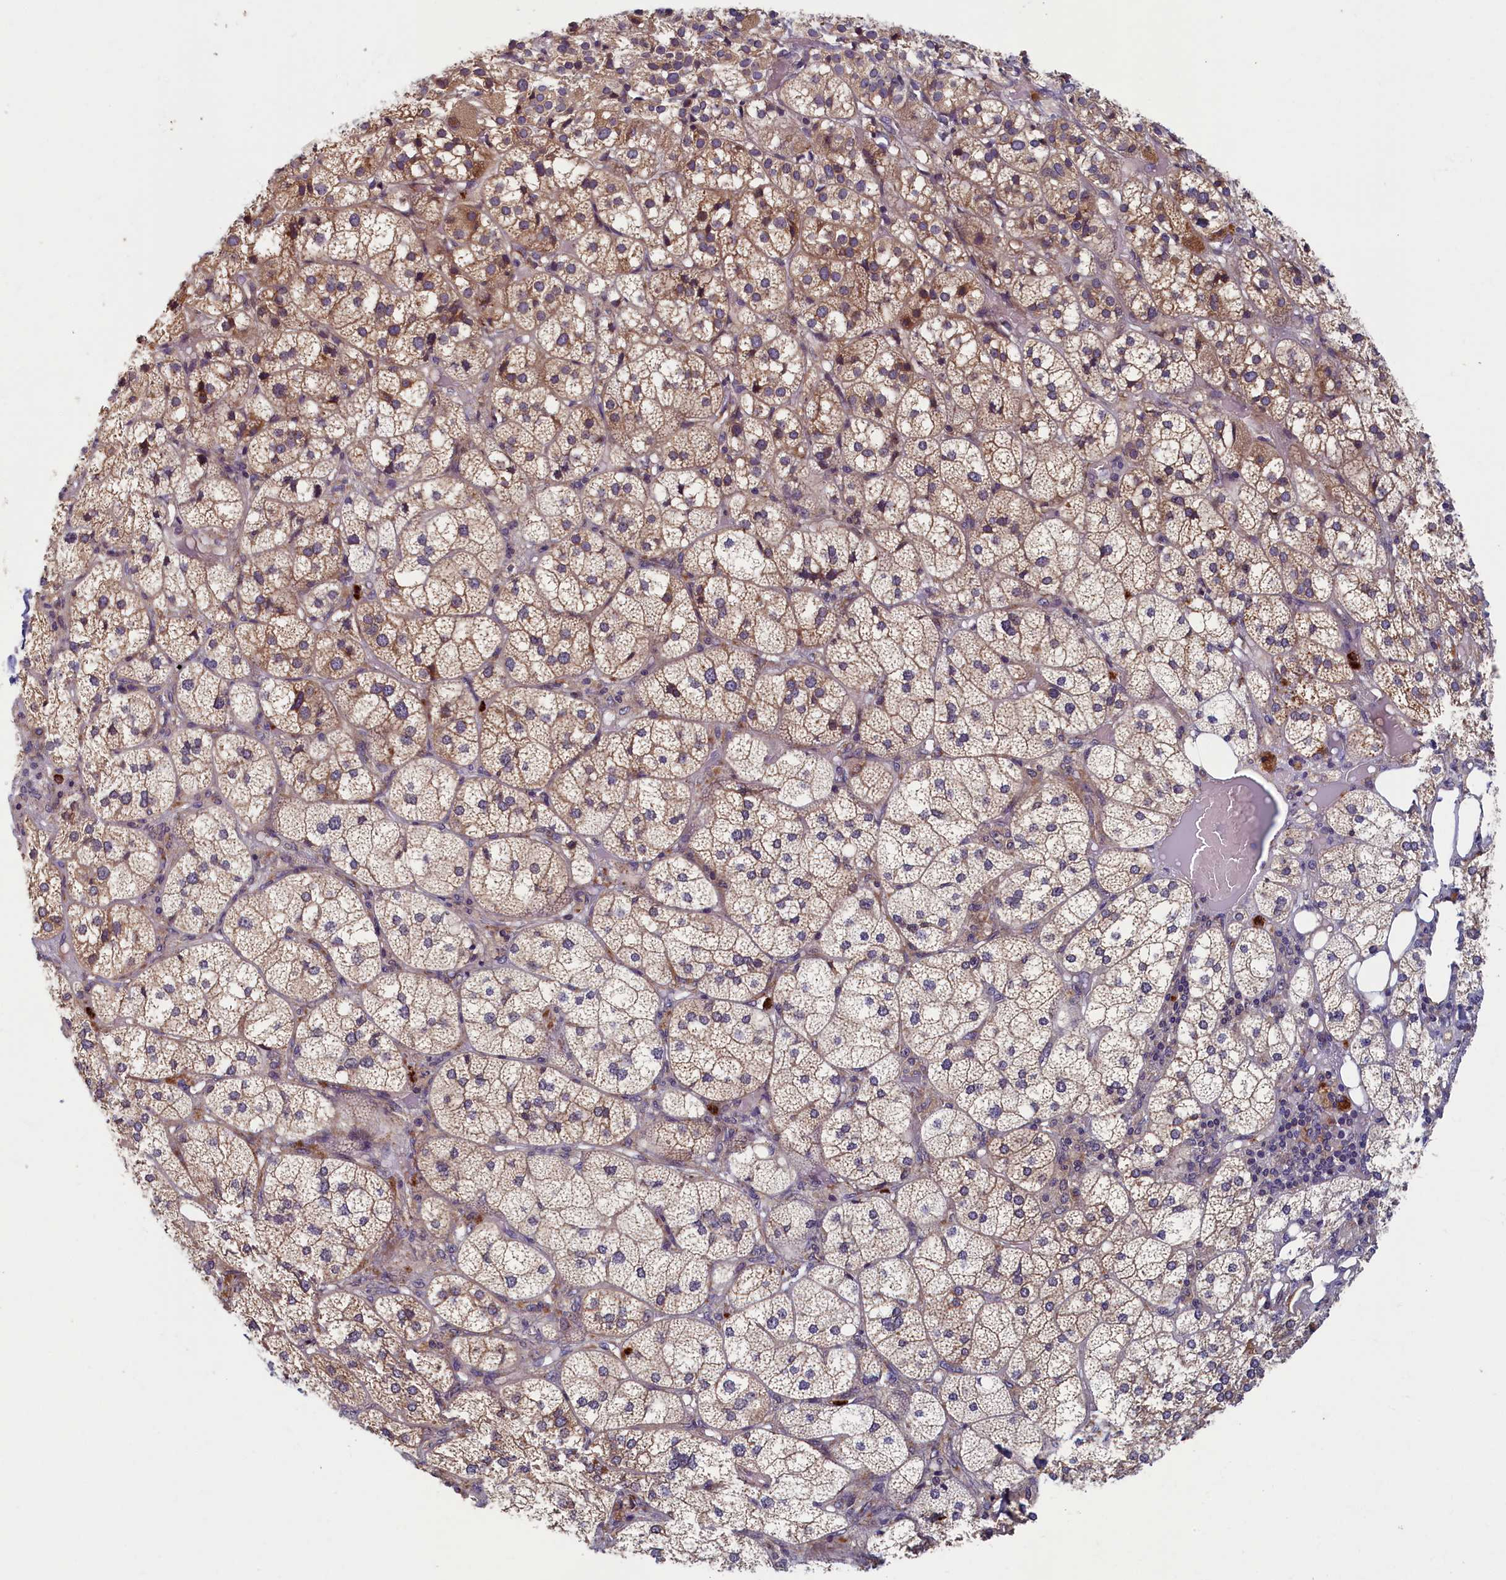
{"staining": {"intensity": "moderate", "quantity": ">75%", "location": "cytoplasmic/membranous"}, "tissue": "adrenal gland", "cell_type": "Glandular cells", "image_type": "normal", "snomed": [{"axis": "morphology", "description": "Normal tissue, NOS"}, {"axis": "topography", "description": "Adrenal gland"}], "caption": "Immunohistochemistry (DAB (3,3'-diaminobenzidine)) staining of unremarkable adrenal gland shows moderate cytoplasmic/membranous protein staining in approximately >75% of glandular cells. (DAB = brown stain, brightfield microscopy at high magnification).", "gene": "TNK2", "patient": {"sex": "female", "age": 61}}